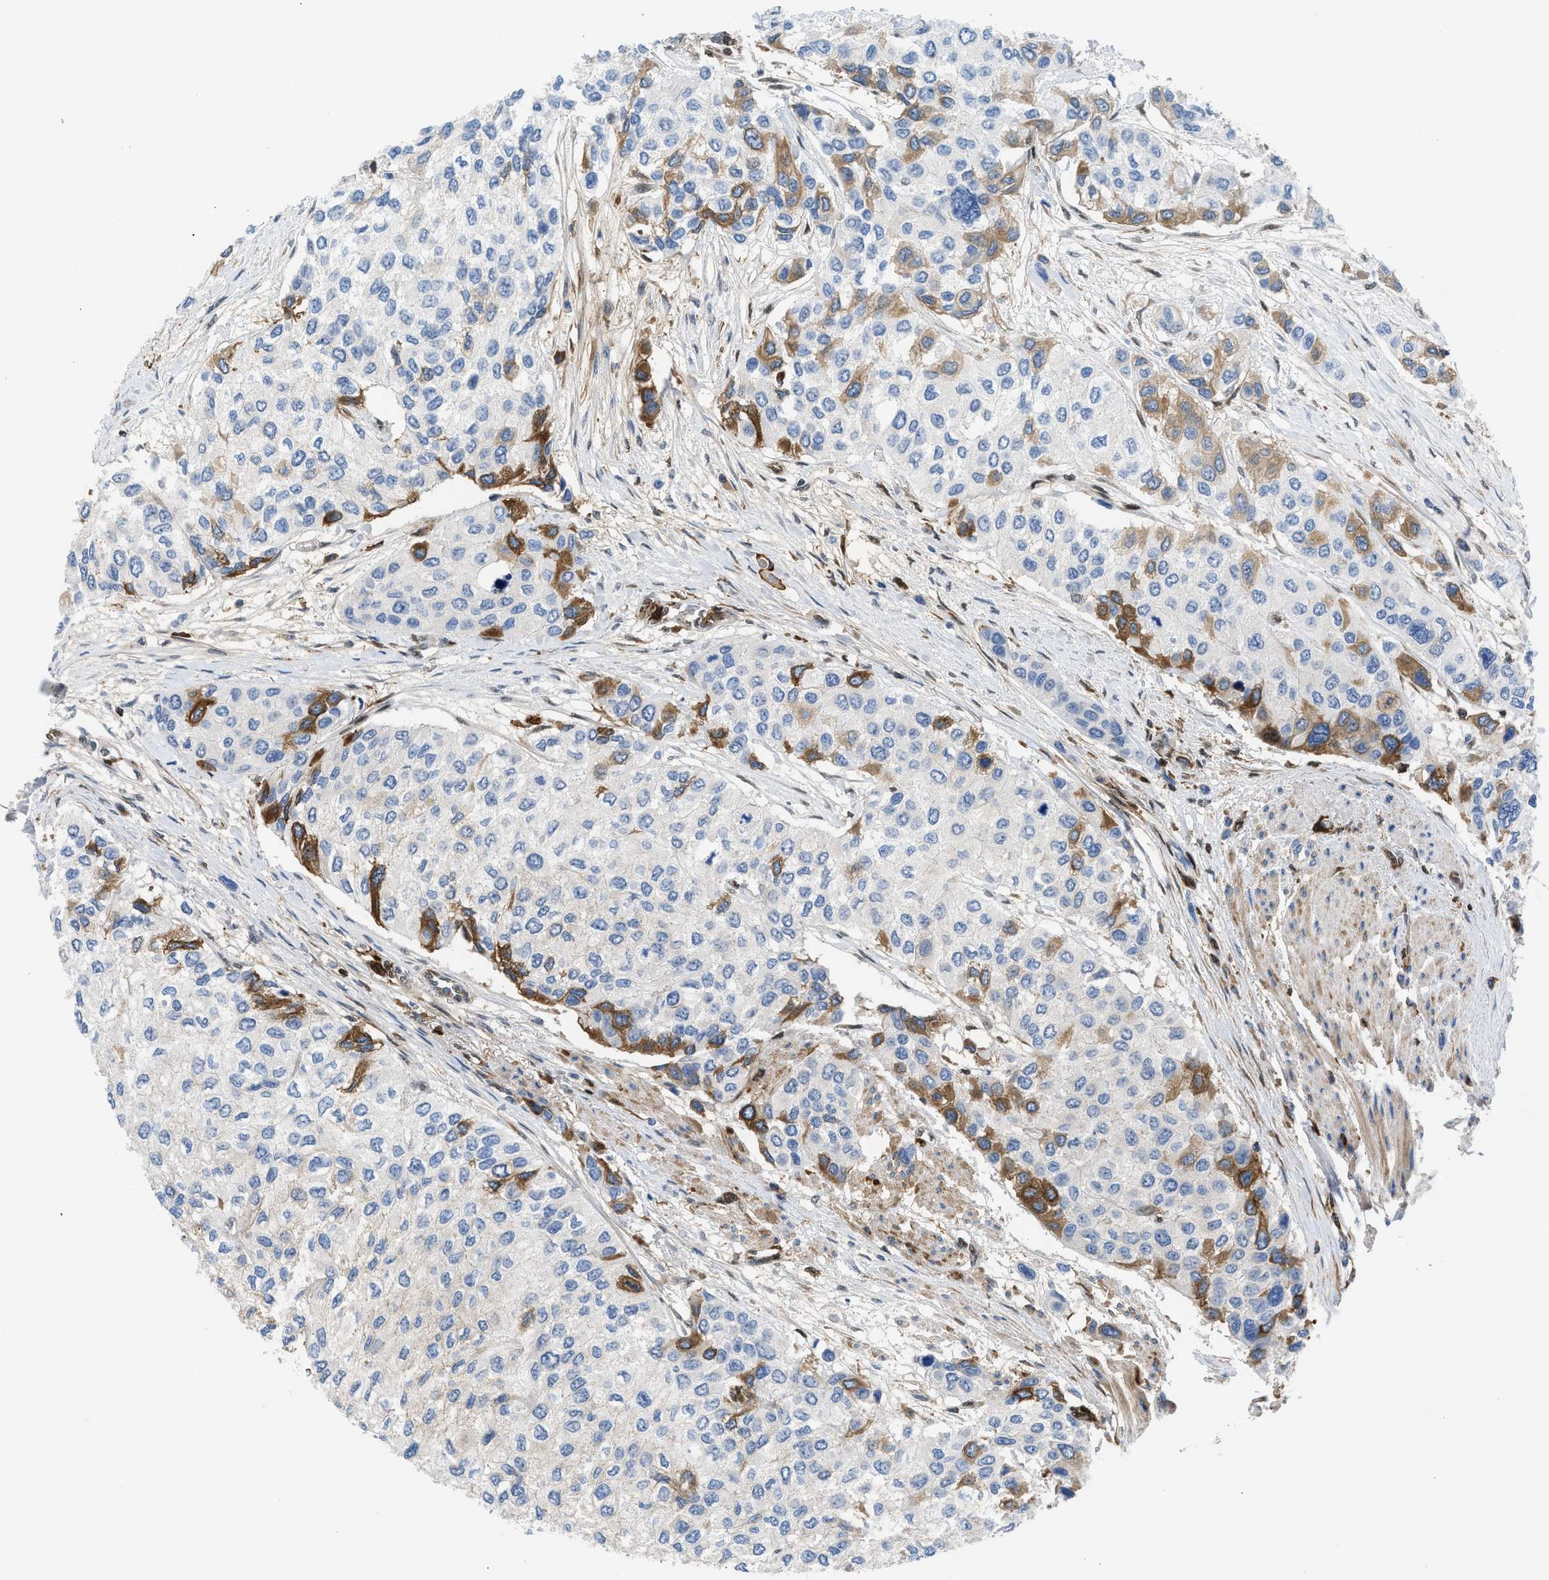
{"staining": {"intensity": "moderate", "quantity": "<25%", "location": "cytoplasmic/membranous"}, "tissue": "urothelial cancer", "cell_type": "Tumor cells", "image_type": "cancer", "snomed": [{"axis": "morphology", "description": "Urothelial carcinoma, High grade"}, {"axis": "topography", "description": "Urinary bladder"}], "caption": "Protein staining of urothelial cancer tissue reveals moderate cytoplasmic/membranous staining in approximately <25% of tumor cells.", "gene": "LEF1", "patient": {"sex": "female", "age": 56}}